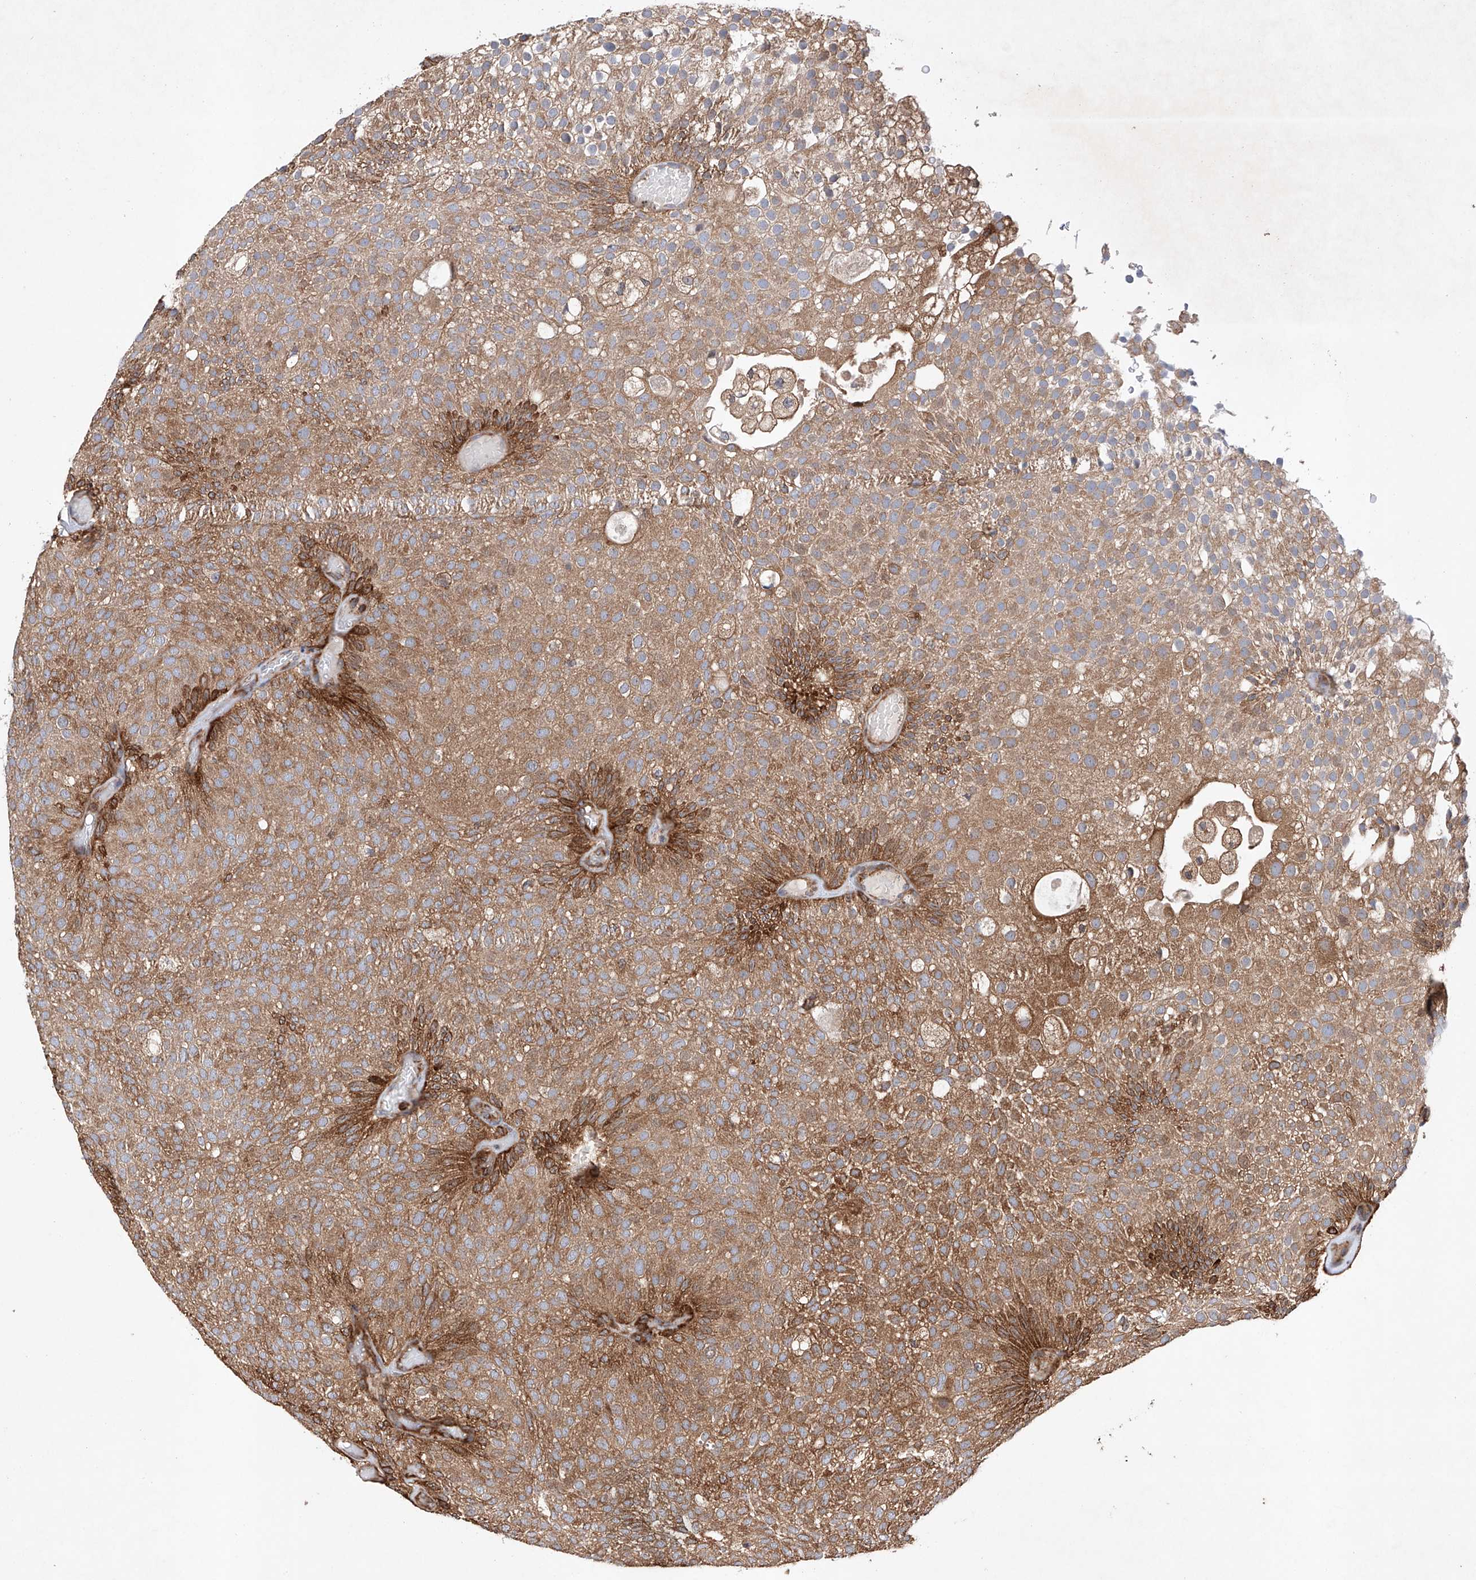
{"staining": {"intensity": "moderate", "quantity": ">75%", "location": "cytoplasmic/membranous"}, "tissue": "urothelial cancer", "cell_type": "Tumor cells", "image_type": "cancer", "snomed": [{"axis": "morphology", "description": "Urothelial carcinoma, Low grade"}, {"axis": "topography", "description": "Urinary bladder"}], "caption": "Low-grade urothelial carcinoma stained with immunohistochemistry (IHC) displays moderate cytoplasmic/membranous positivity in approximately >75% of tumor cells.", "gene": "TIMM23", "patient": {"sex": "male", "age": 78}}